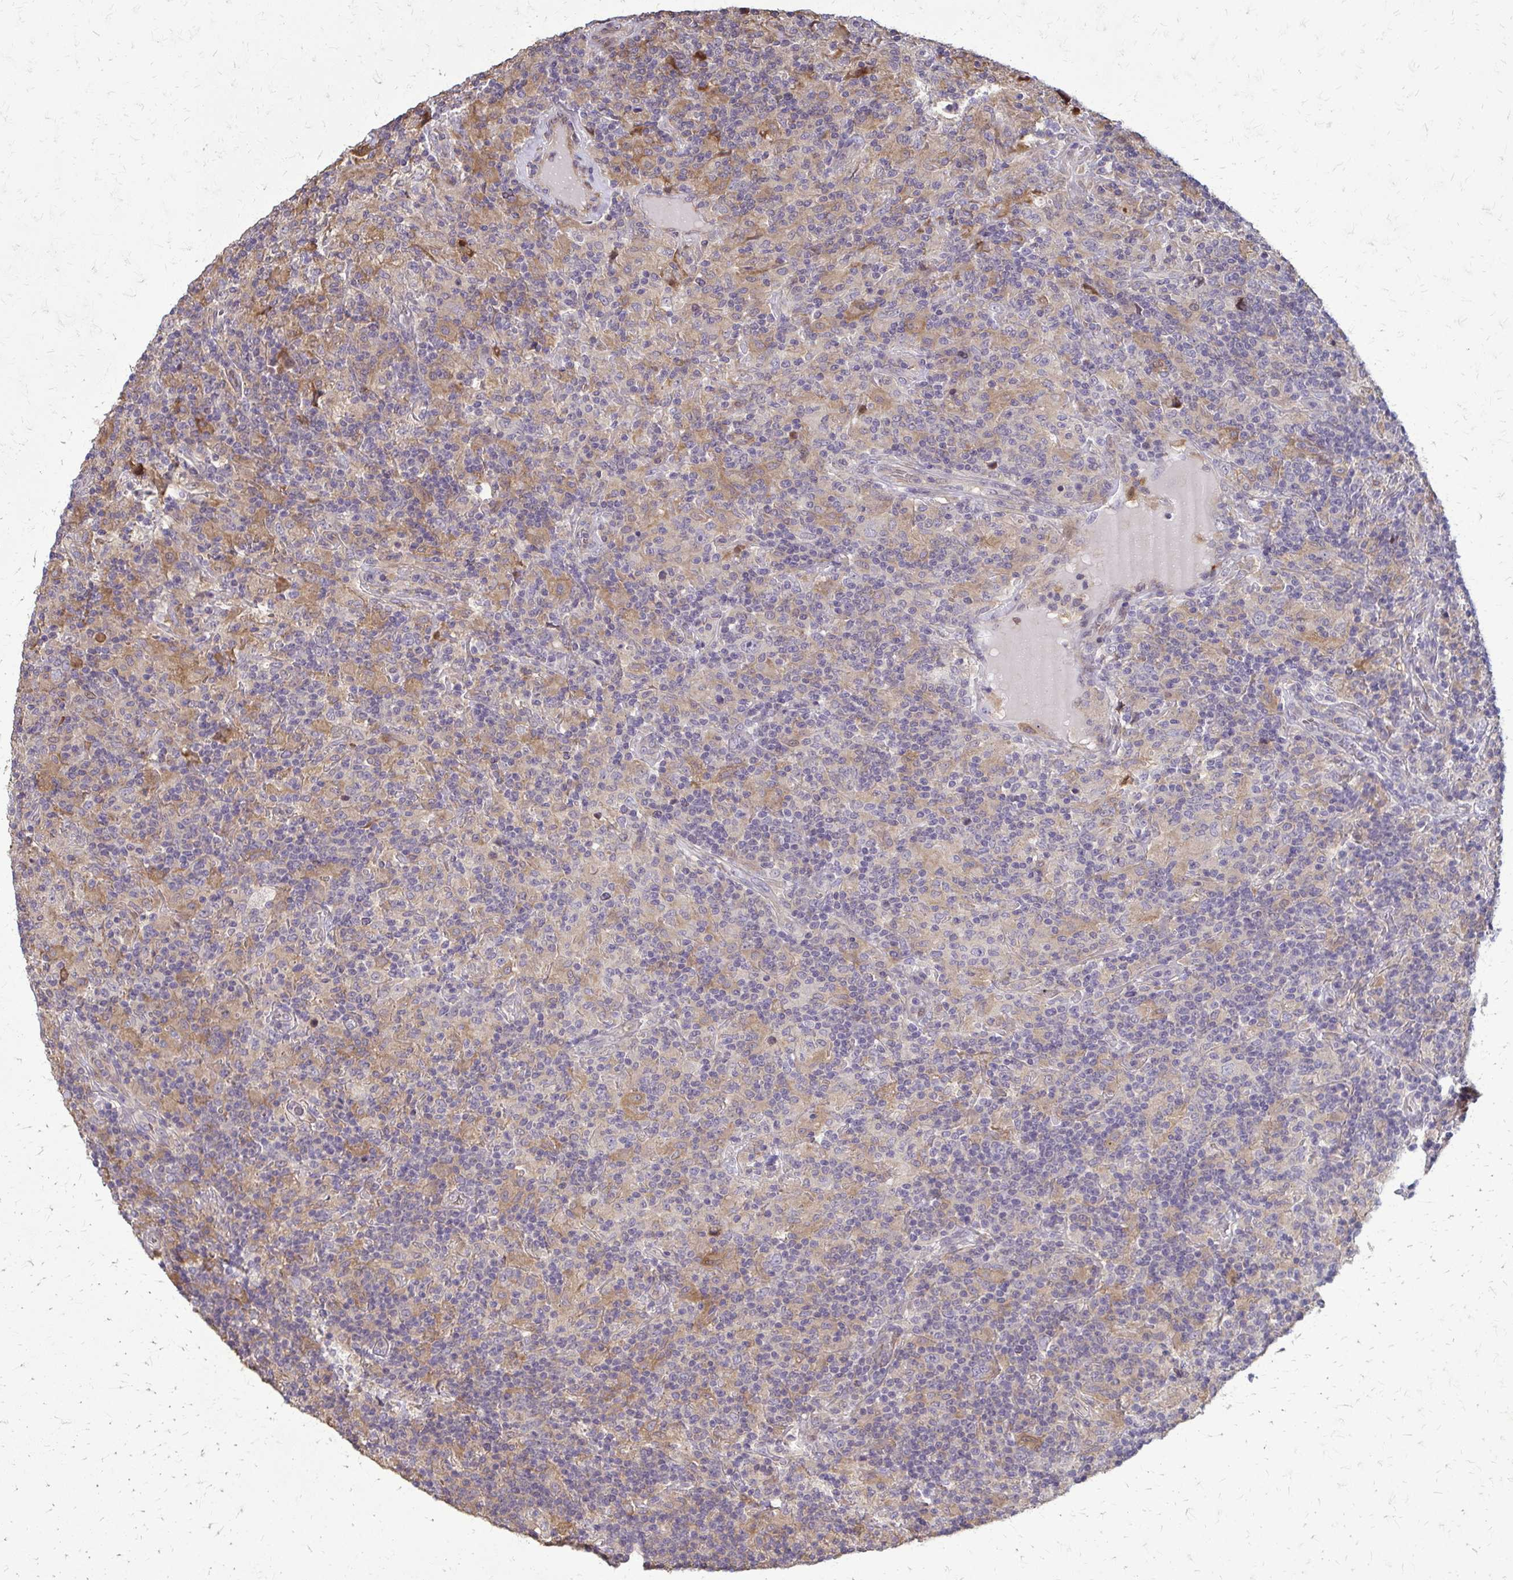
{"staining": {"intensity": "negative", "quantity": "none", "location": "none"}, "tissue": "lymphoma", "cell_type": "Tumor cells", "image_type": "cancer", "snomed": [{"axis": "morphology", "description": "Hodgkin's disease, NOS"}, {"axis": "topography", "description": "Lymph node"}], "caption": "Tumor cells show no significant staining in Hodgkin's disease.", "gene": "ZNF34", "patient": {"sex": "male", "age": 70}}